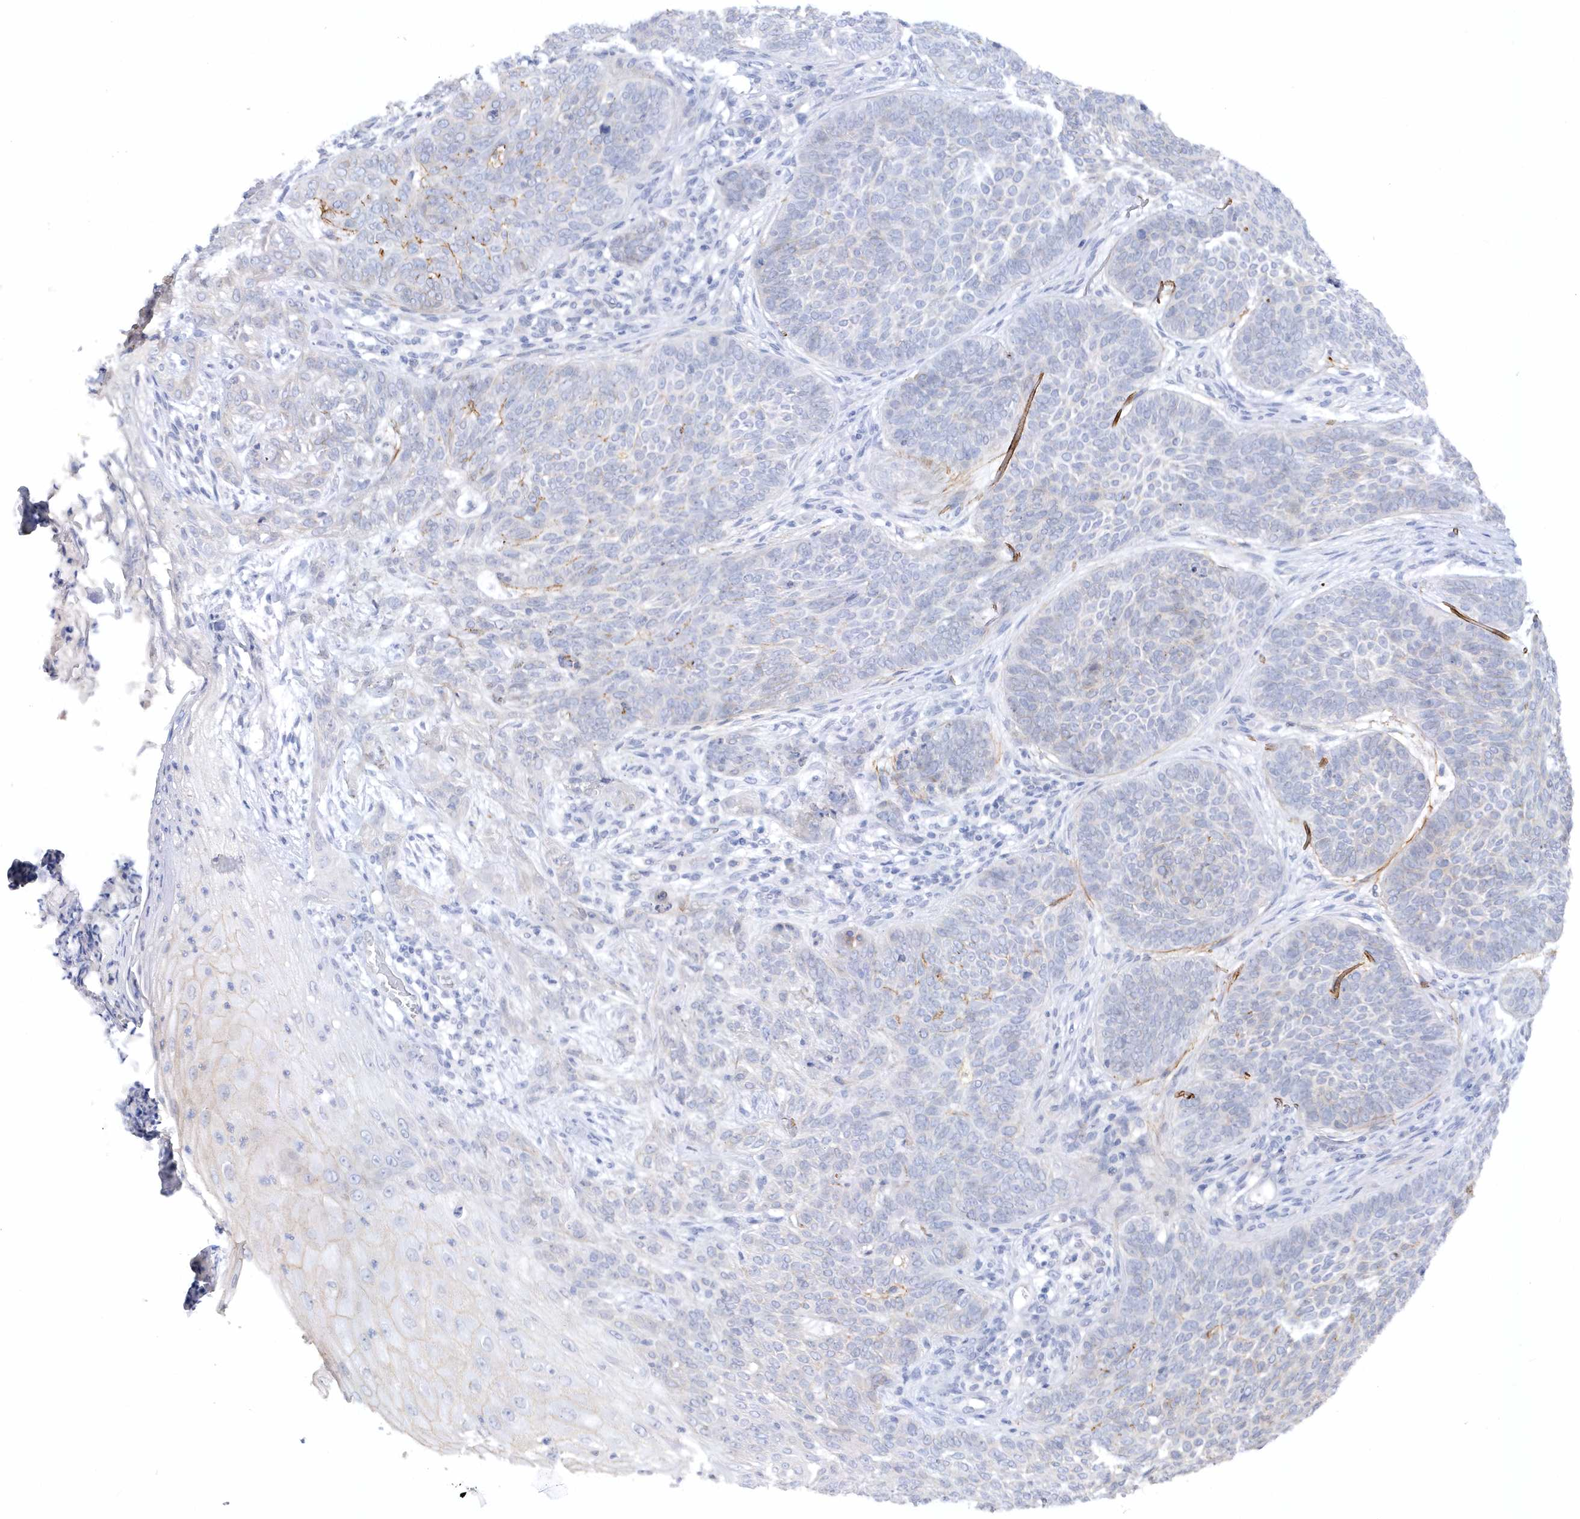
{"staining": {"intensity": "weak", "quantity": "<25%", "location": "cytoplasmic/membranous"}, "tissue": "skin cancer", "cell_type": "Tumor cells", "image_type": "cancer", "snomed": [{"axis": "morphology", "description": "Basal cell carcinoma"}, {"axis": "topography", "description": "Skin"}], "caption": "Tumor cells are negative for brown protein staining in skin basal cell carcinoma.", "gene": "RPE", "patient": {"sex": "male", "age": 85}}